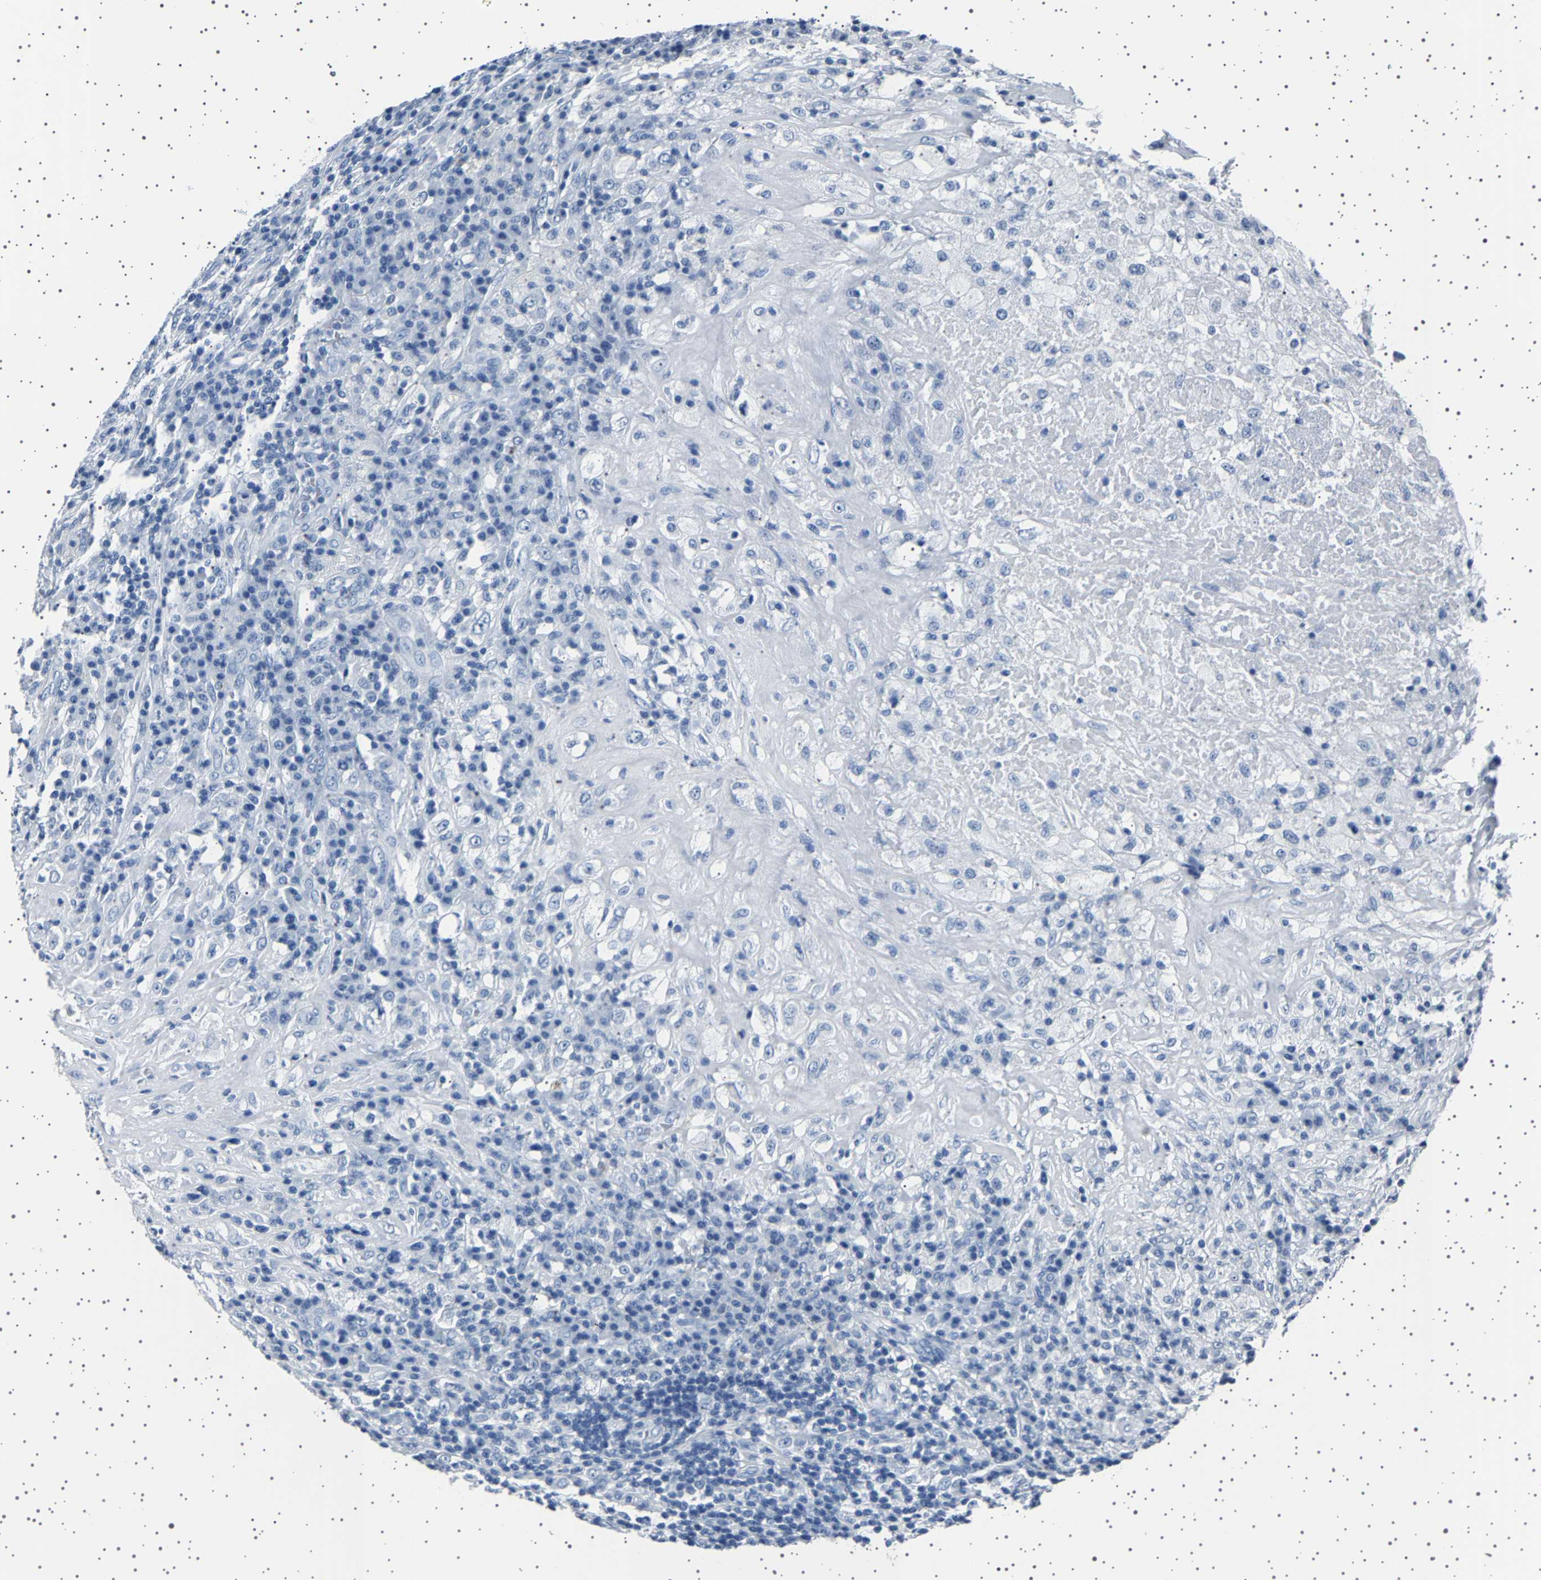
{"staining": {"intensity": "negative", "quantity": "none", "location": "none"}, "tissue": "testis cancer", "cell_type": "Tumor cells", "image_type": "cancer", "snomed": [{"axis": "morphology", "description": "Necrosis, NOS"}, {"axis": "morphology", "description": "Carcinoma, Embryonal, NOS"}, {"axis": "topography", "description": "Testis"}], "caption": "A micrograph of testis cancer stained for a protein exhibits no brown staining in tumor cells.", "gene": "TFF3", "patient": {"sex": "male", "age": 19}}